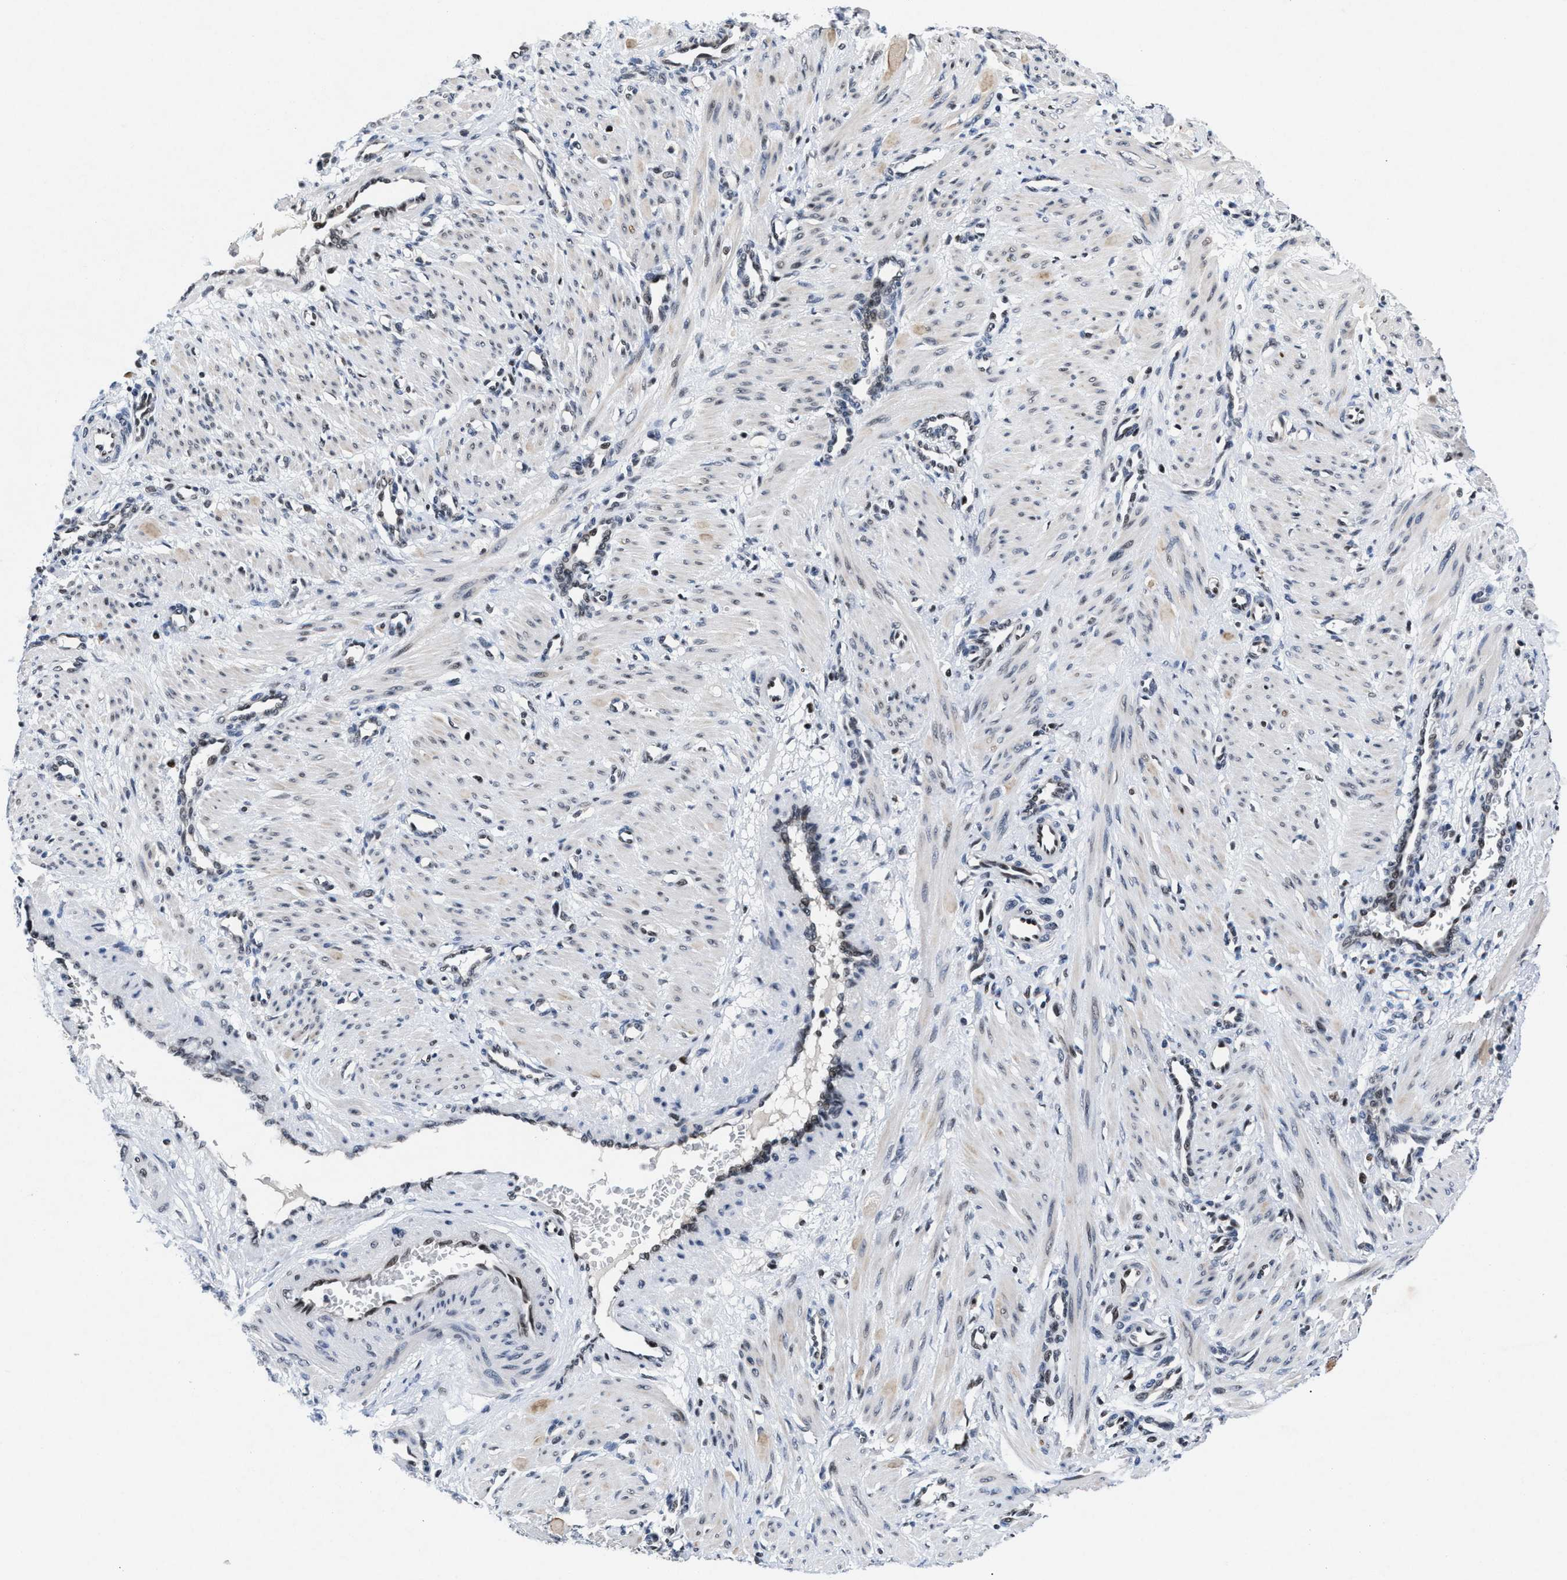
{"staining": {"intensity": "weak", "quantity": "<25%", "location": "nuclear"}, "tissue": "smooth muscle", "cell_type": "Smooth muscle cells", "image_type": "normal", "snomed": [{"axis": "morphology", "description": "Normal tissue, NOS"}, {"axis": "topography", "description": "Endometrium"}], "caption": "Smooth muscle cells are negative for brown protein staining in normal smooth muscle. Nuclei are stained in blue.", "gene": "WDR81", "patient": {"sex": "female", "age": 33}}